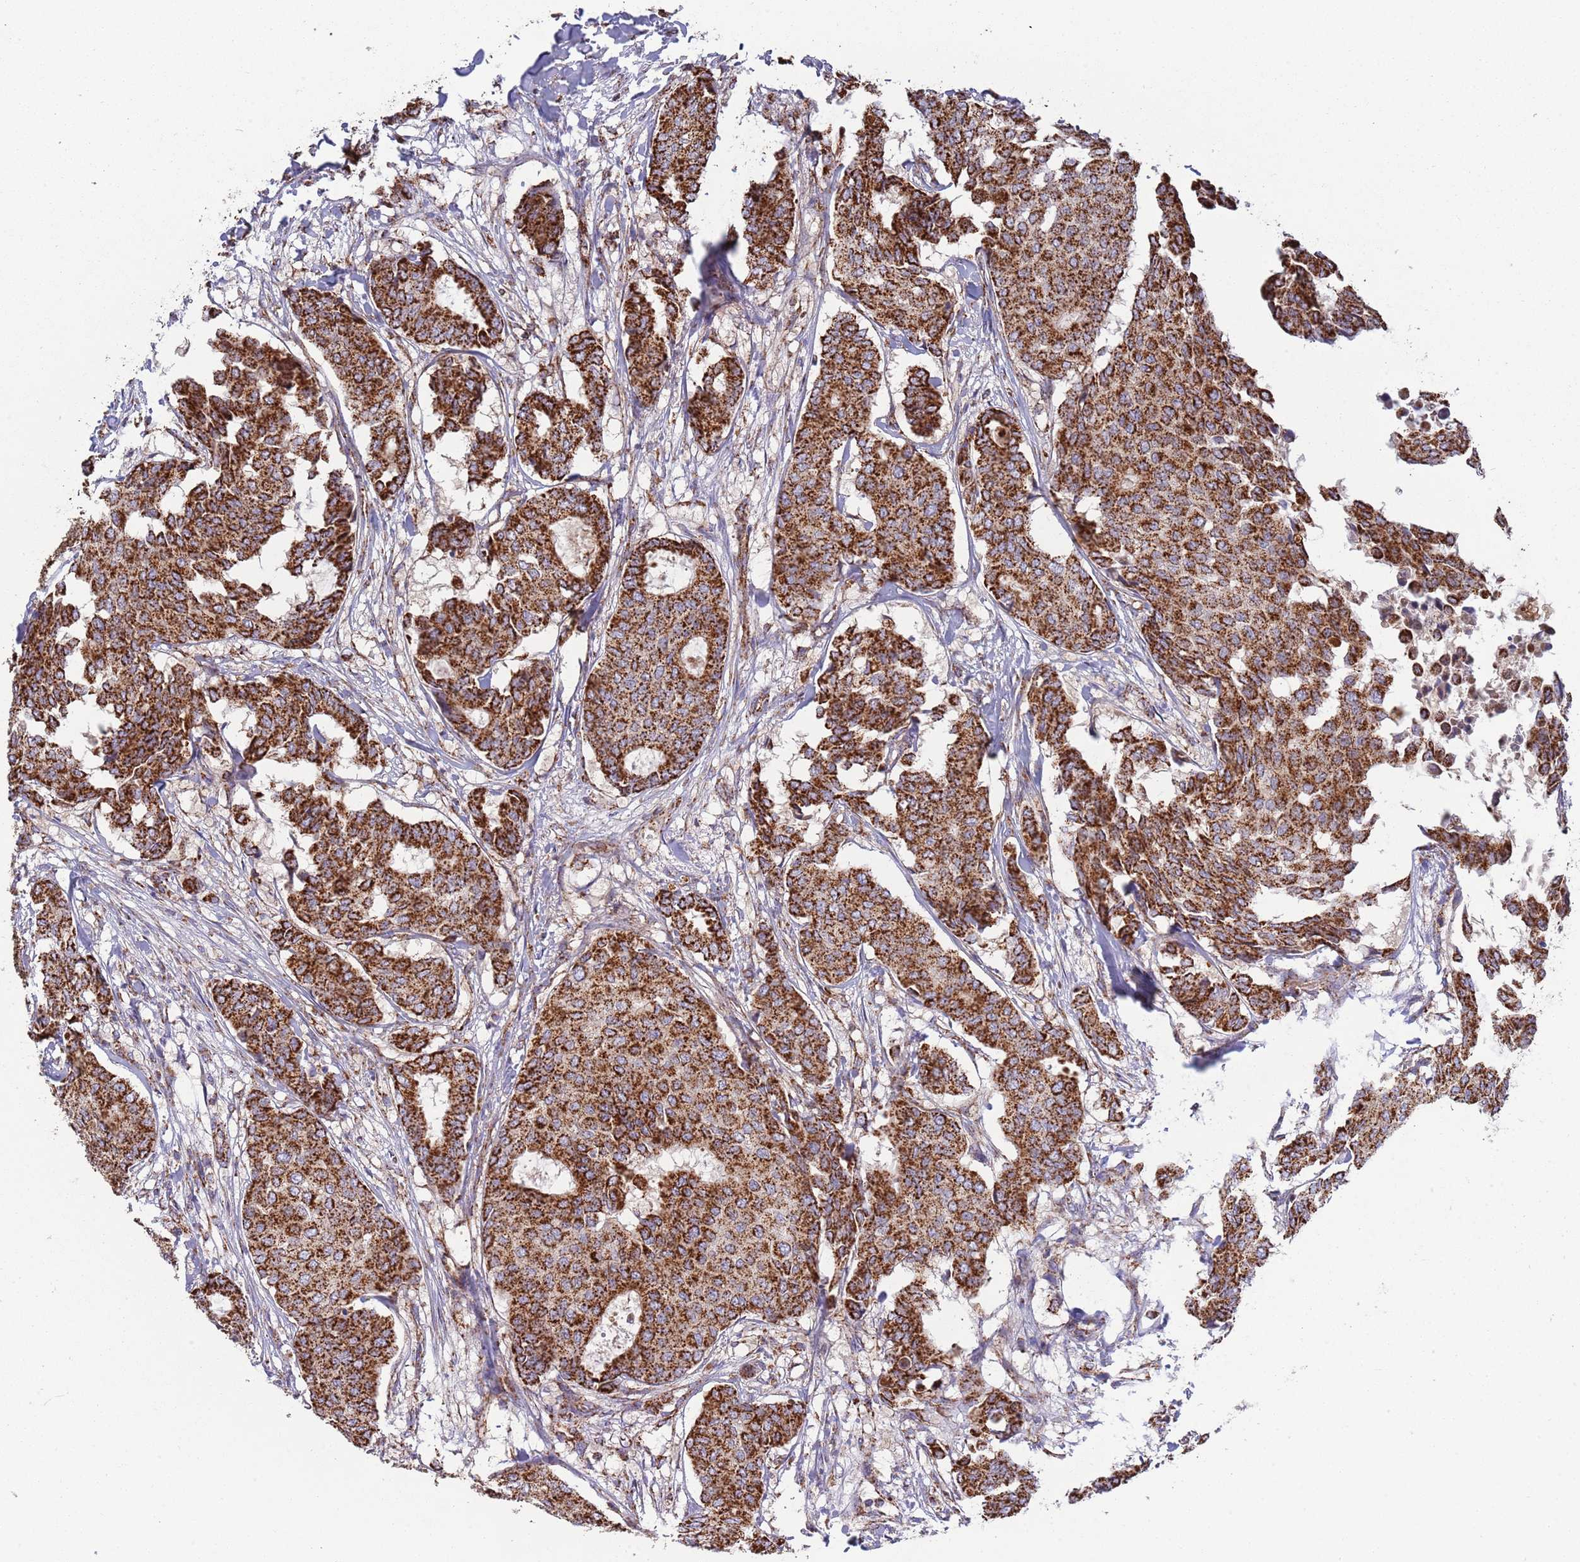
{"staining": {"intensity": "strong", "quantity": ">75%", "location": "cytoplasmic/membranous"}, "tissue": "breast cancer", "cell_type": "Tumor cells", "image_type": "cancer", "snomed": [{"axis": "morphology", "description": "Duct carcinoma"}, {"axis": "topography", "description": "Breast"}], "caption": "The photomicrograph exhibits staining of breast cancer, revealing strong cytoplasmic/membranous protein expression (brown color) within tumor cells.", "gene": "VPS16", "patient": {"sex": "female", "age": 75}}